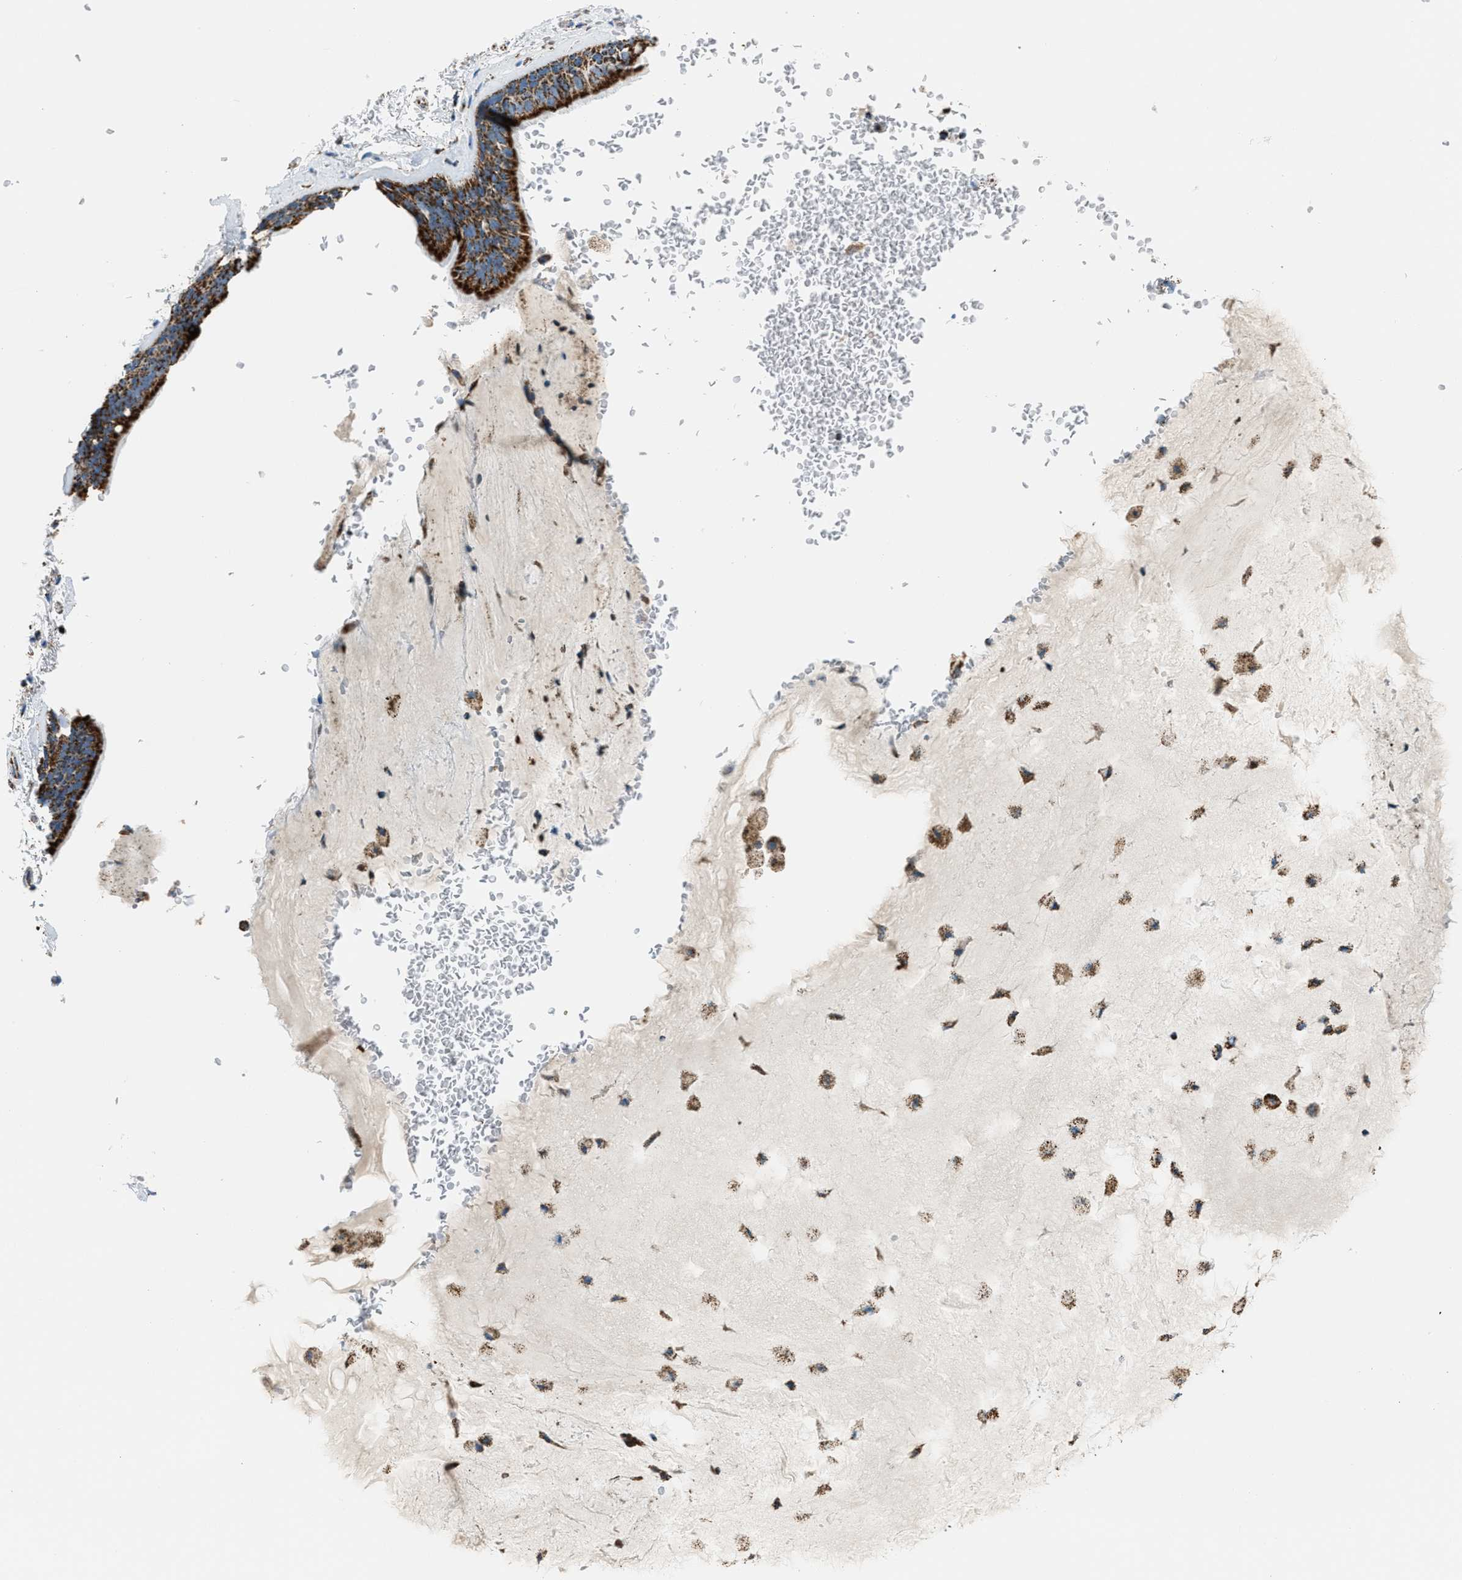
{"staining": {"intensity": "strong", "quantity": ">75%", "location": "cytoplasmic/membranous"}, "tissue": "bronchus", "cell_type": "Respiratory epithelial cells", "image_type": "normal", "snomed": [{"axis": "morphology", "description": "Normal tissue, NOS"}, {"axis": "topography", "description": "Cartilage tissue"}], "caption": "Immunohistochemistry photomicrograph of unremarkable bronchus stained for a protein (brown), which reveals high levels of strong cytoplasmic/membranous staining in approximately >75% of respiratory epithelial cells.", "gene": "MDH2", "patient": {"sex": "female", "age": 63}}